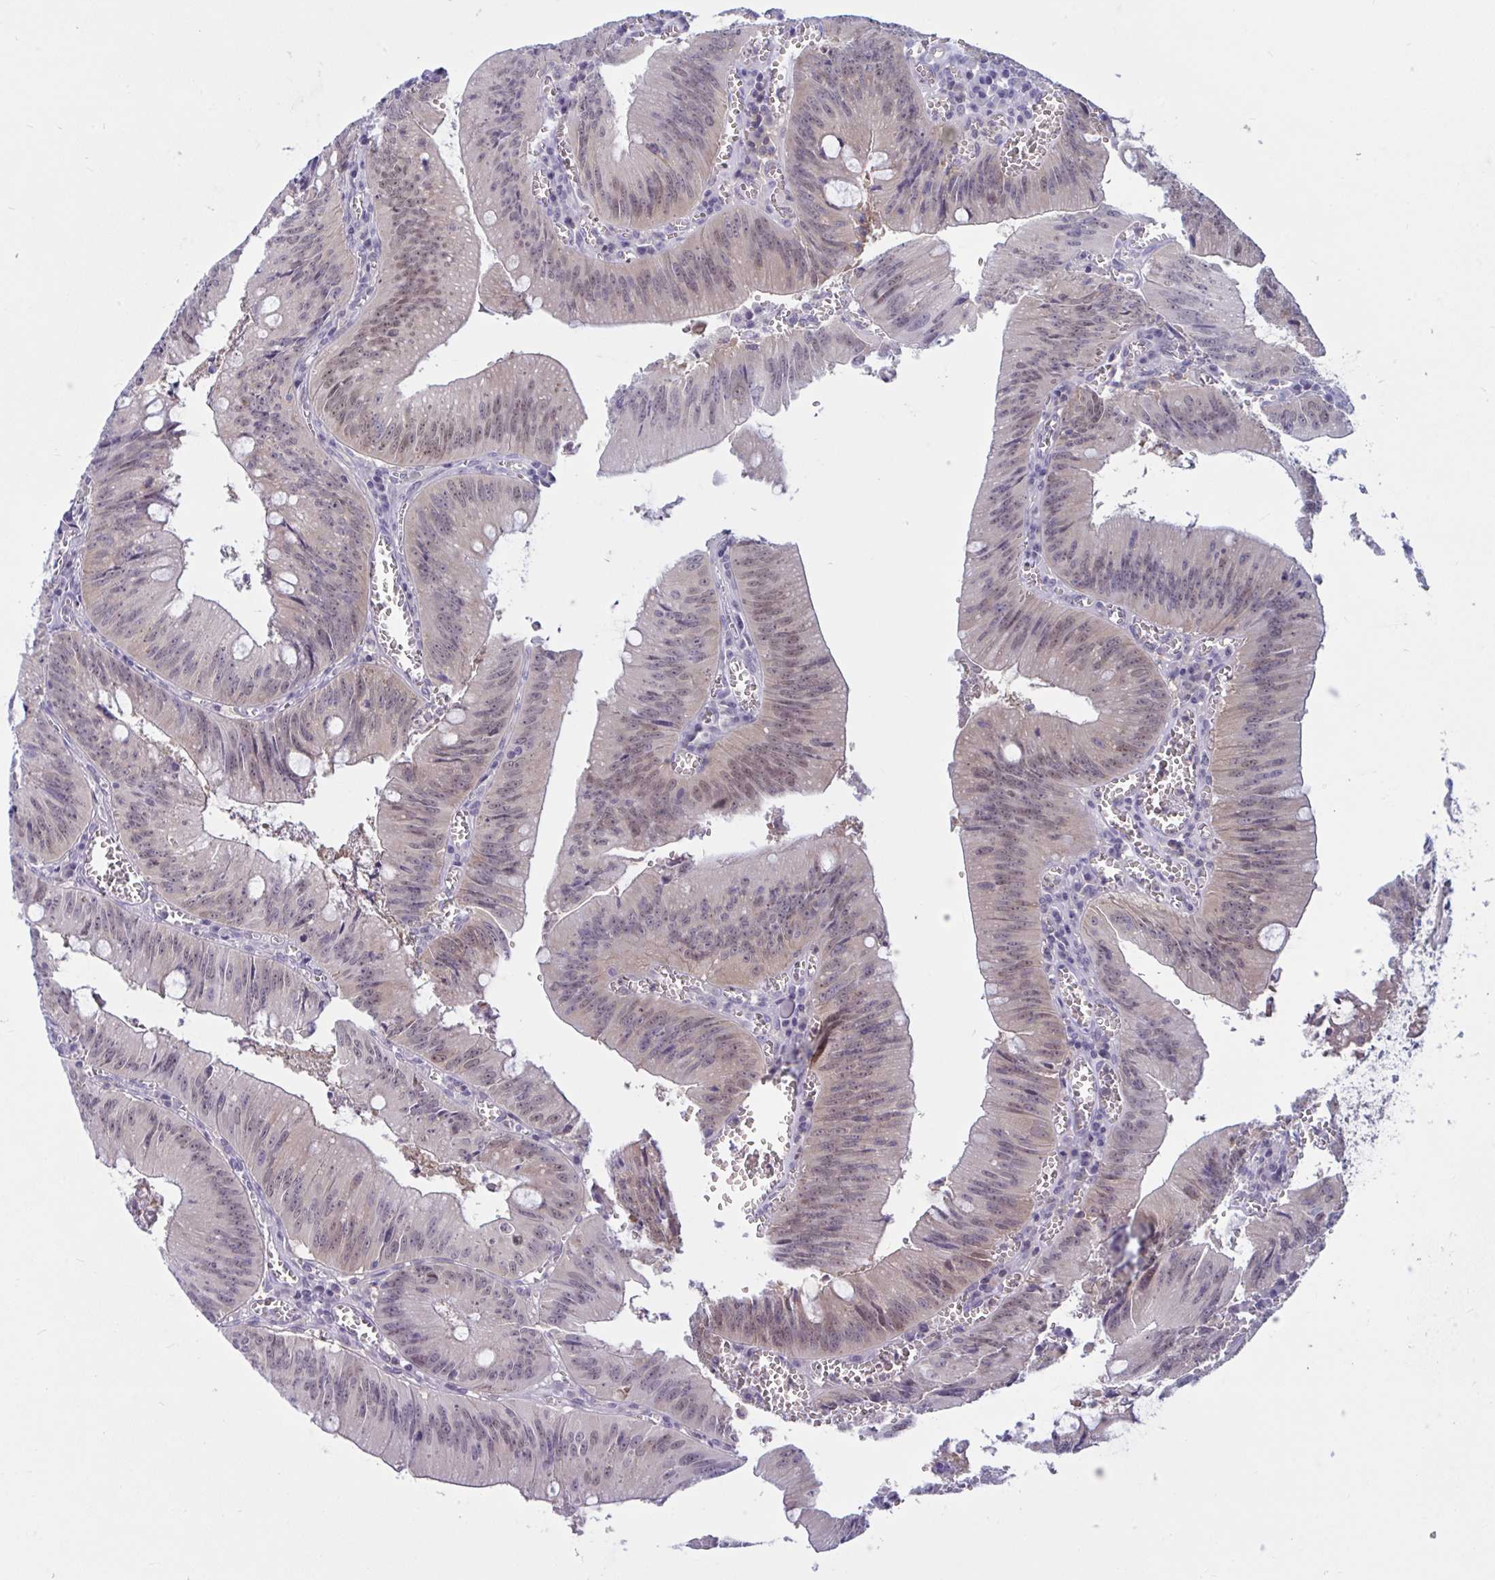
{"staining": {"intensity": "weak", "quantity": ">75%", "location": "cytoplasmic/membranous,nuclear"}, "tissue": "colorectal cancer", "cell_type": "Tumor cells", "image_type": "cancer", "snomed": [{"axis": "morphology", "description": "Adenocarcinoma, NOS"}, {"axis": "topography", "description": "Rectum"}], "caption": "Immunohistochemistry photomicrograph of colorectal cancer stained for a protein (brown), which reveals low levels of weak cytoplasmic/membranous and nuclear positivity in approximately >75% of tumor cells.", "gene": "TSN", "patient": {"sex": "female", "age": 81}}